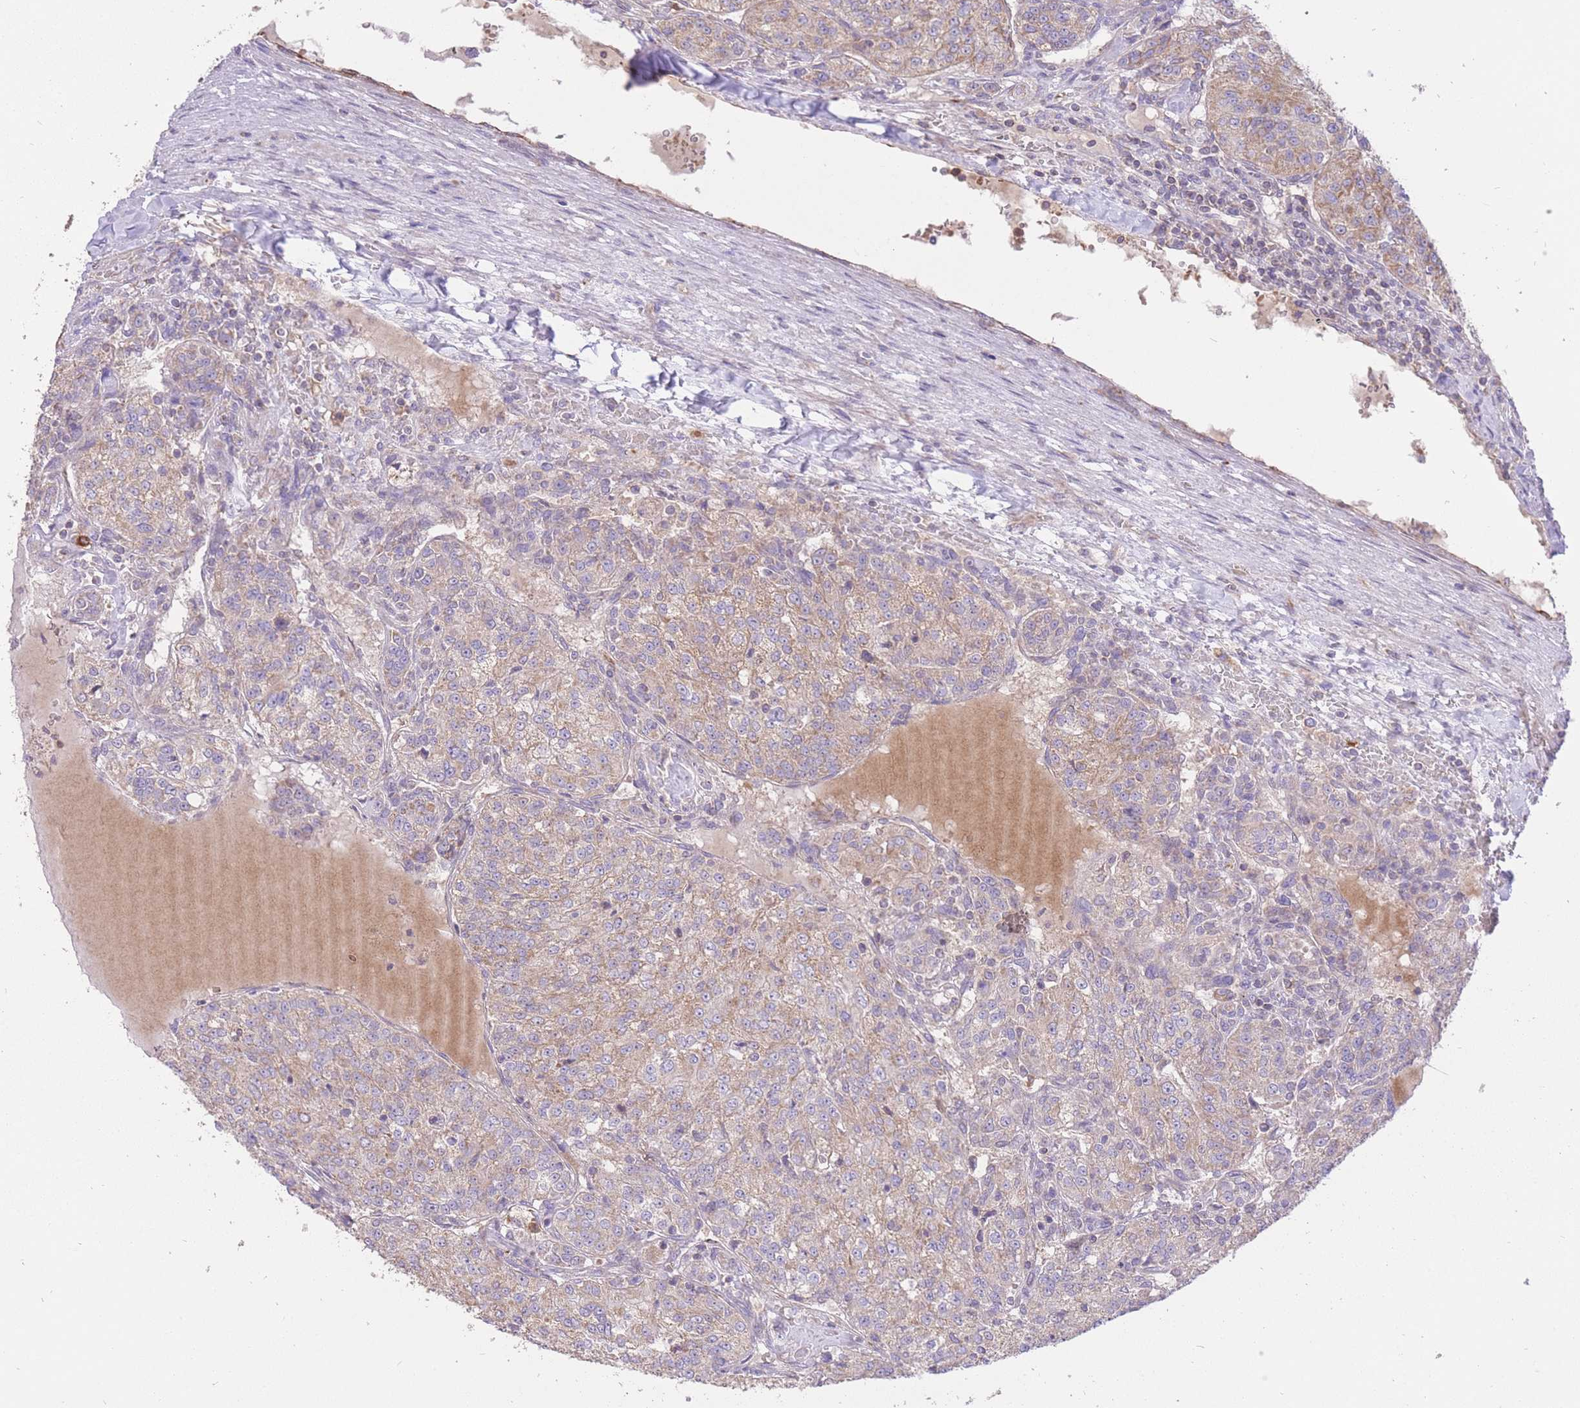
{"staining": {"intensity": "moderate", "quantity": "25%-75%", "location": "cytoplasmic/membranous"}, "tissue": "renal cancer", "cell_type": "Tumor cells", "image_type": "cancer", "snomed": [{"axis": "morphology", "description": "Adenocarcinoma, NOS"}, {"axis": "topography", "description": "Kidney"}], "caption": "Renal adenocarcinoma stained for a protein (brown) shows moderate cytoplasmic/membranous positive expression in approximately 25%-75% of tumor cells.", "gene": "PREP", "patient": {"sex": "female", "age": 63}}